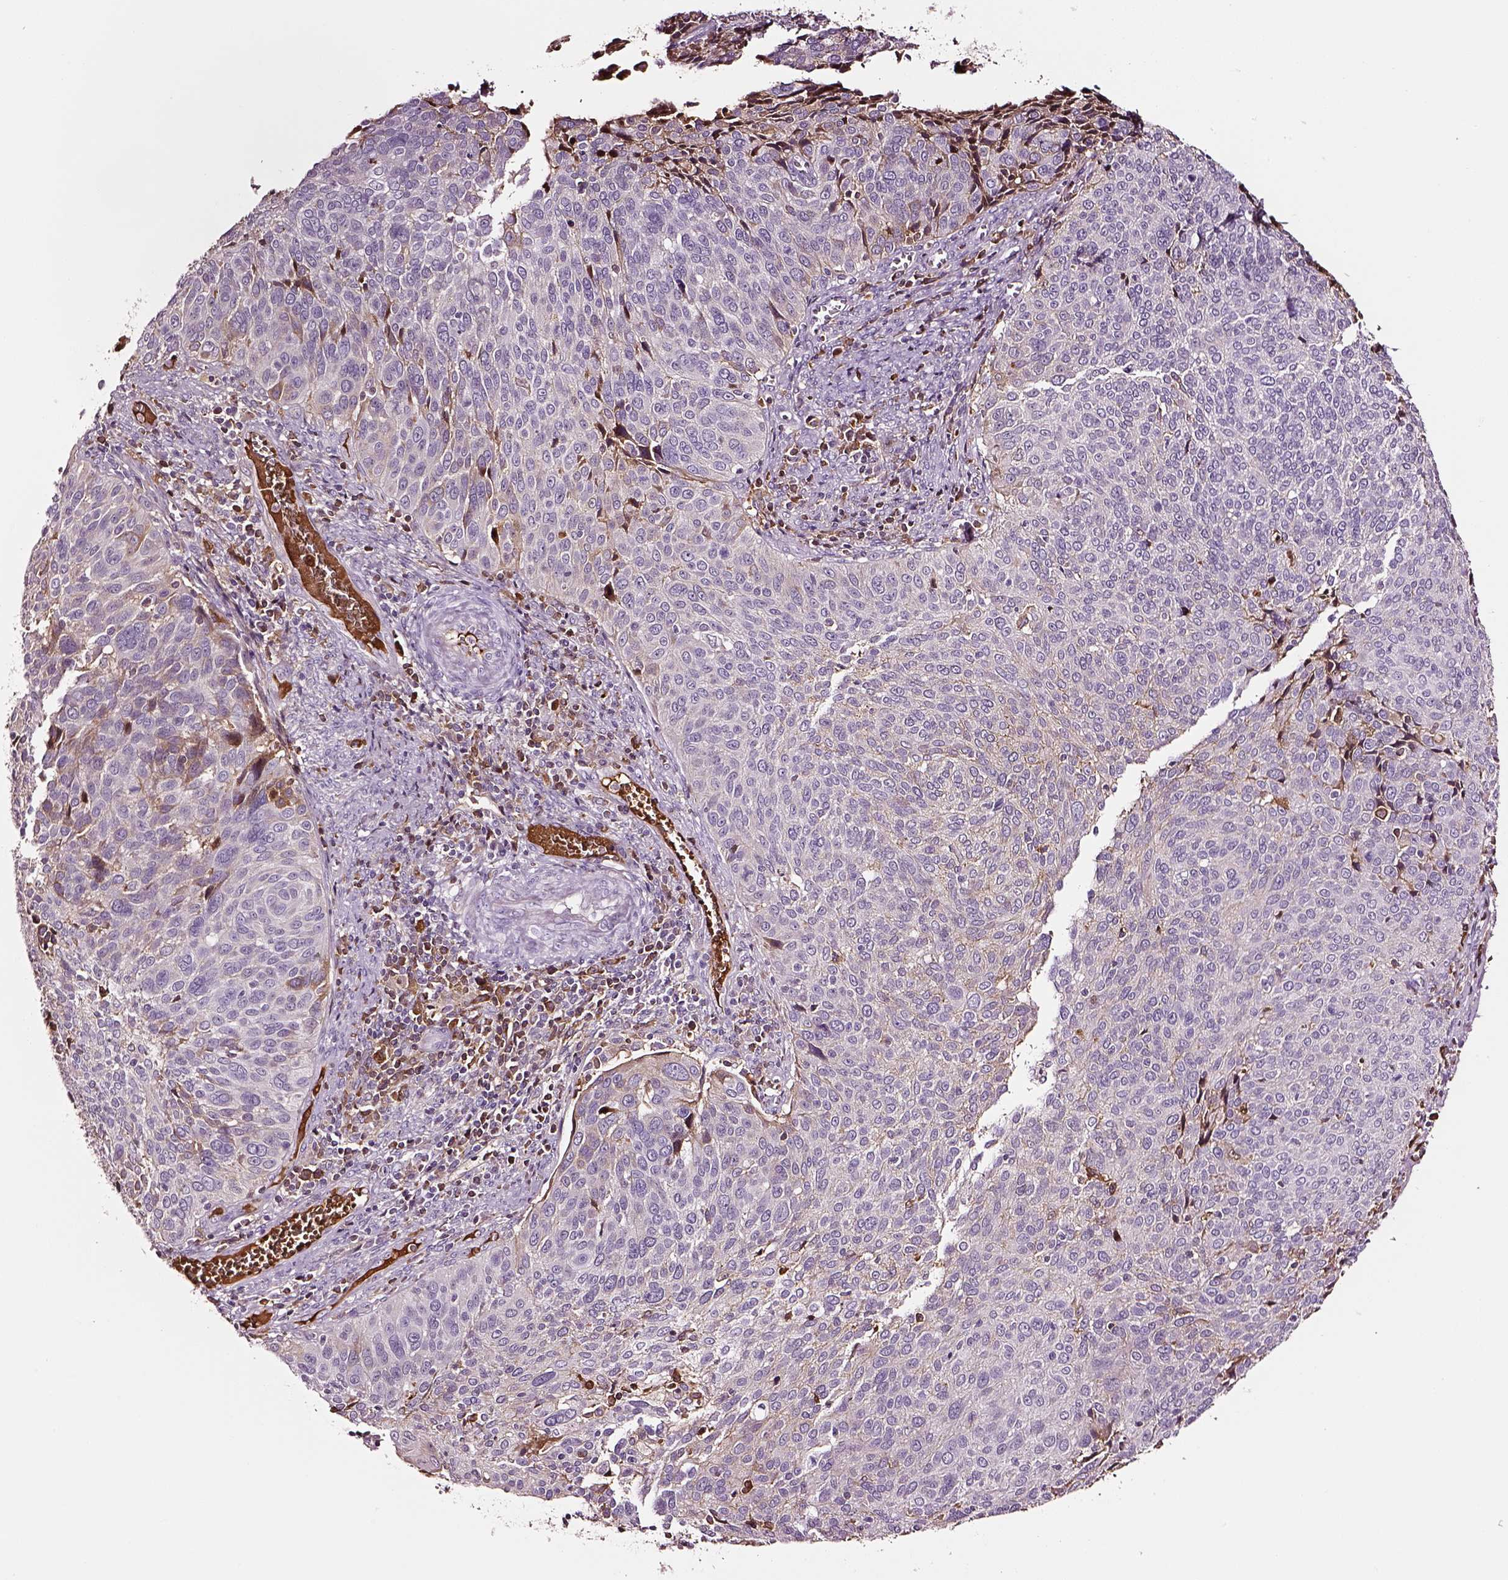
{"staining": {"intensity": "negative", "quantity": "none", "location": "none"}, "tissue": "cervical cancer", "cell_type": "Tumor cells", "image_type": "cancer", "snomed": [{"axis": "morphology", "description": "Squamous cell carcinoma, NOS"}, {"axis": "topography", "description": "Cervix"}], "caption": "IHC micrograph of human cervical squamous cell carcinoma stained for a protein (brown), which demonstrates no staining in tumor cells.", "gene": "TF", "patient": {"sex": "female", "age": 39}}